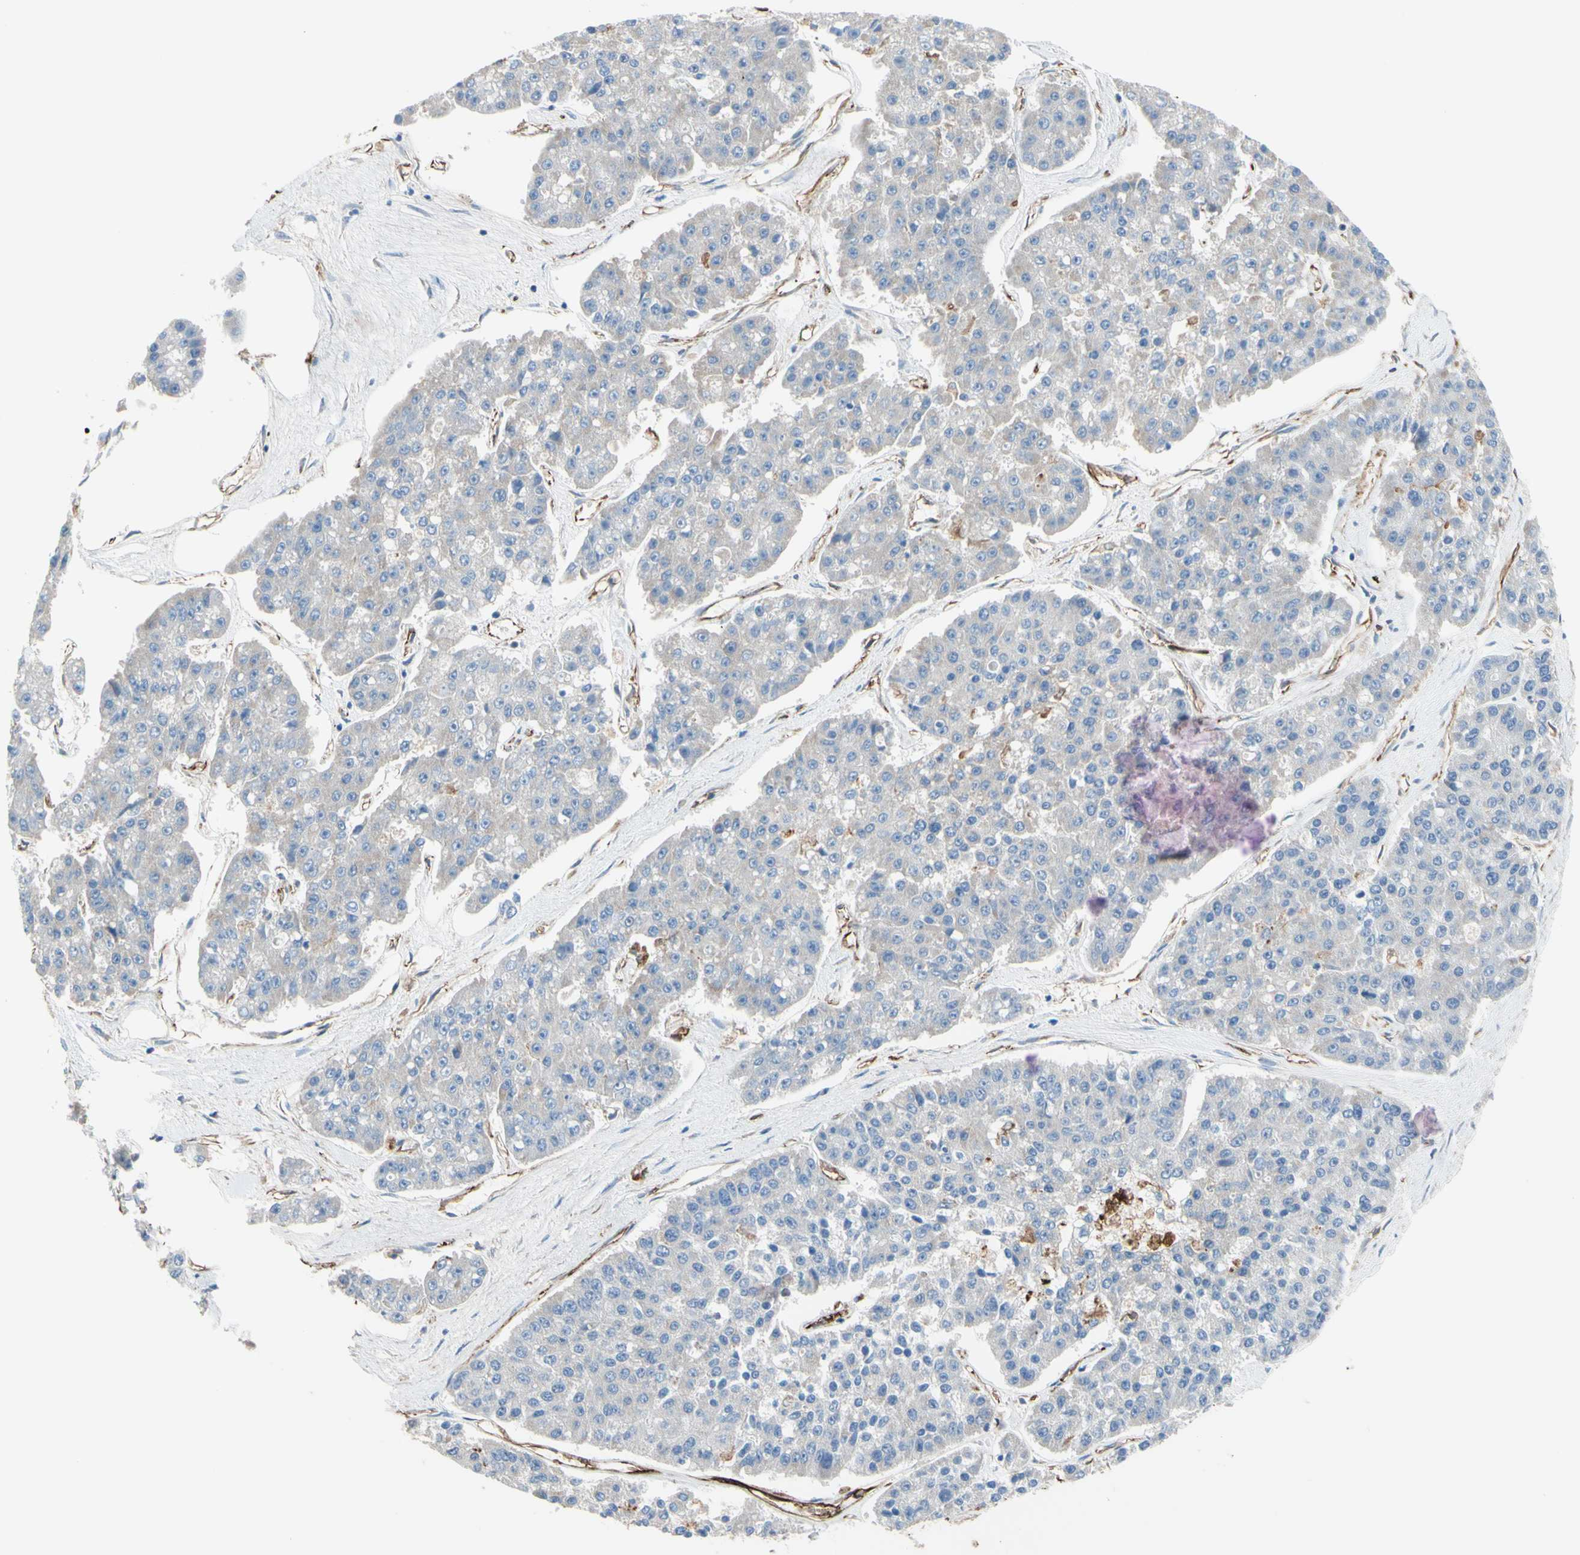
{"staining": {"intensity": "negative", "quantity": "none", "location": "none"}, "tissue": "pancreatic cancer", "cell_type": "Tumor cells", "image_type": "cancer", "snomed": [{"axis": "morphology", "description": "Adenocarcinoma, NOS"}, {"axis": "topography", "description": "Pancreas"}], "caption": "Immunohistochemistry of human pancreatic cancer reveals no positivity in tumor cells.", "gene": "TRAF2", "patient": {"sex": "male", "age": 50}}